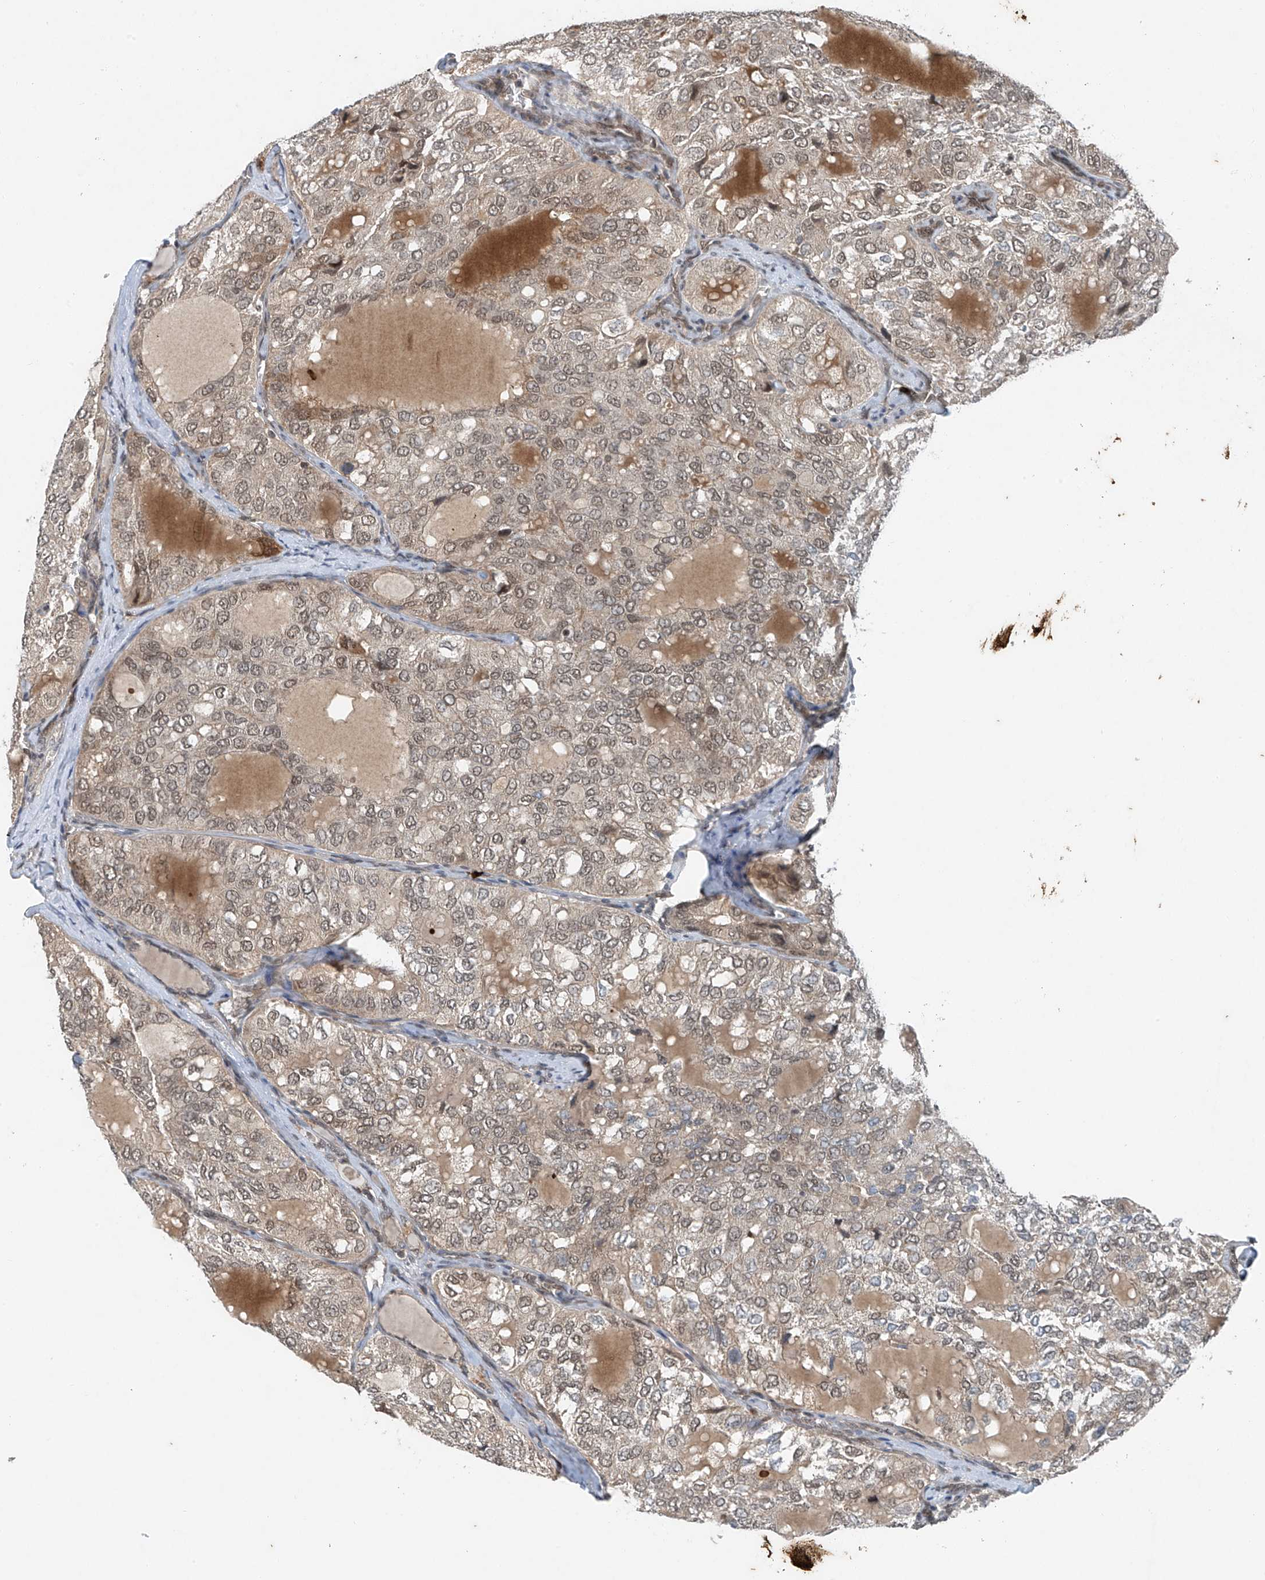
{"staining": {"intensity": "weak", "quantity": ">75%", "location": "cytoplasmic/membranous,nuclear"}, "tissue": "thyroid cancer", "cell_type": "Tumor cells", "image_type": "cancer", "snomed": [{"axis": "morphology", "description": "Follicular adenoma carcinoma, NOS"}, {"axis": "topography", "description": "Thyroid gland"}], "caption": "Thyroid cancer stained with a protein marker displays weak staining in tumor cells.", "gene": "TAF8", "patient": {"sex": "male", "age": 75}}